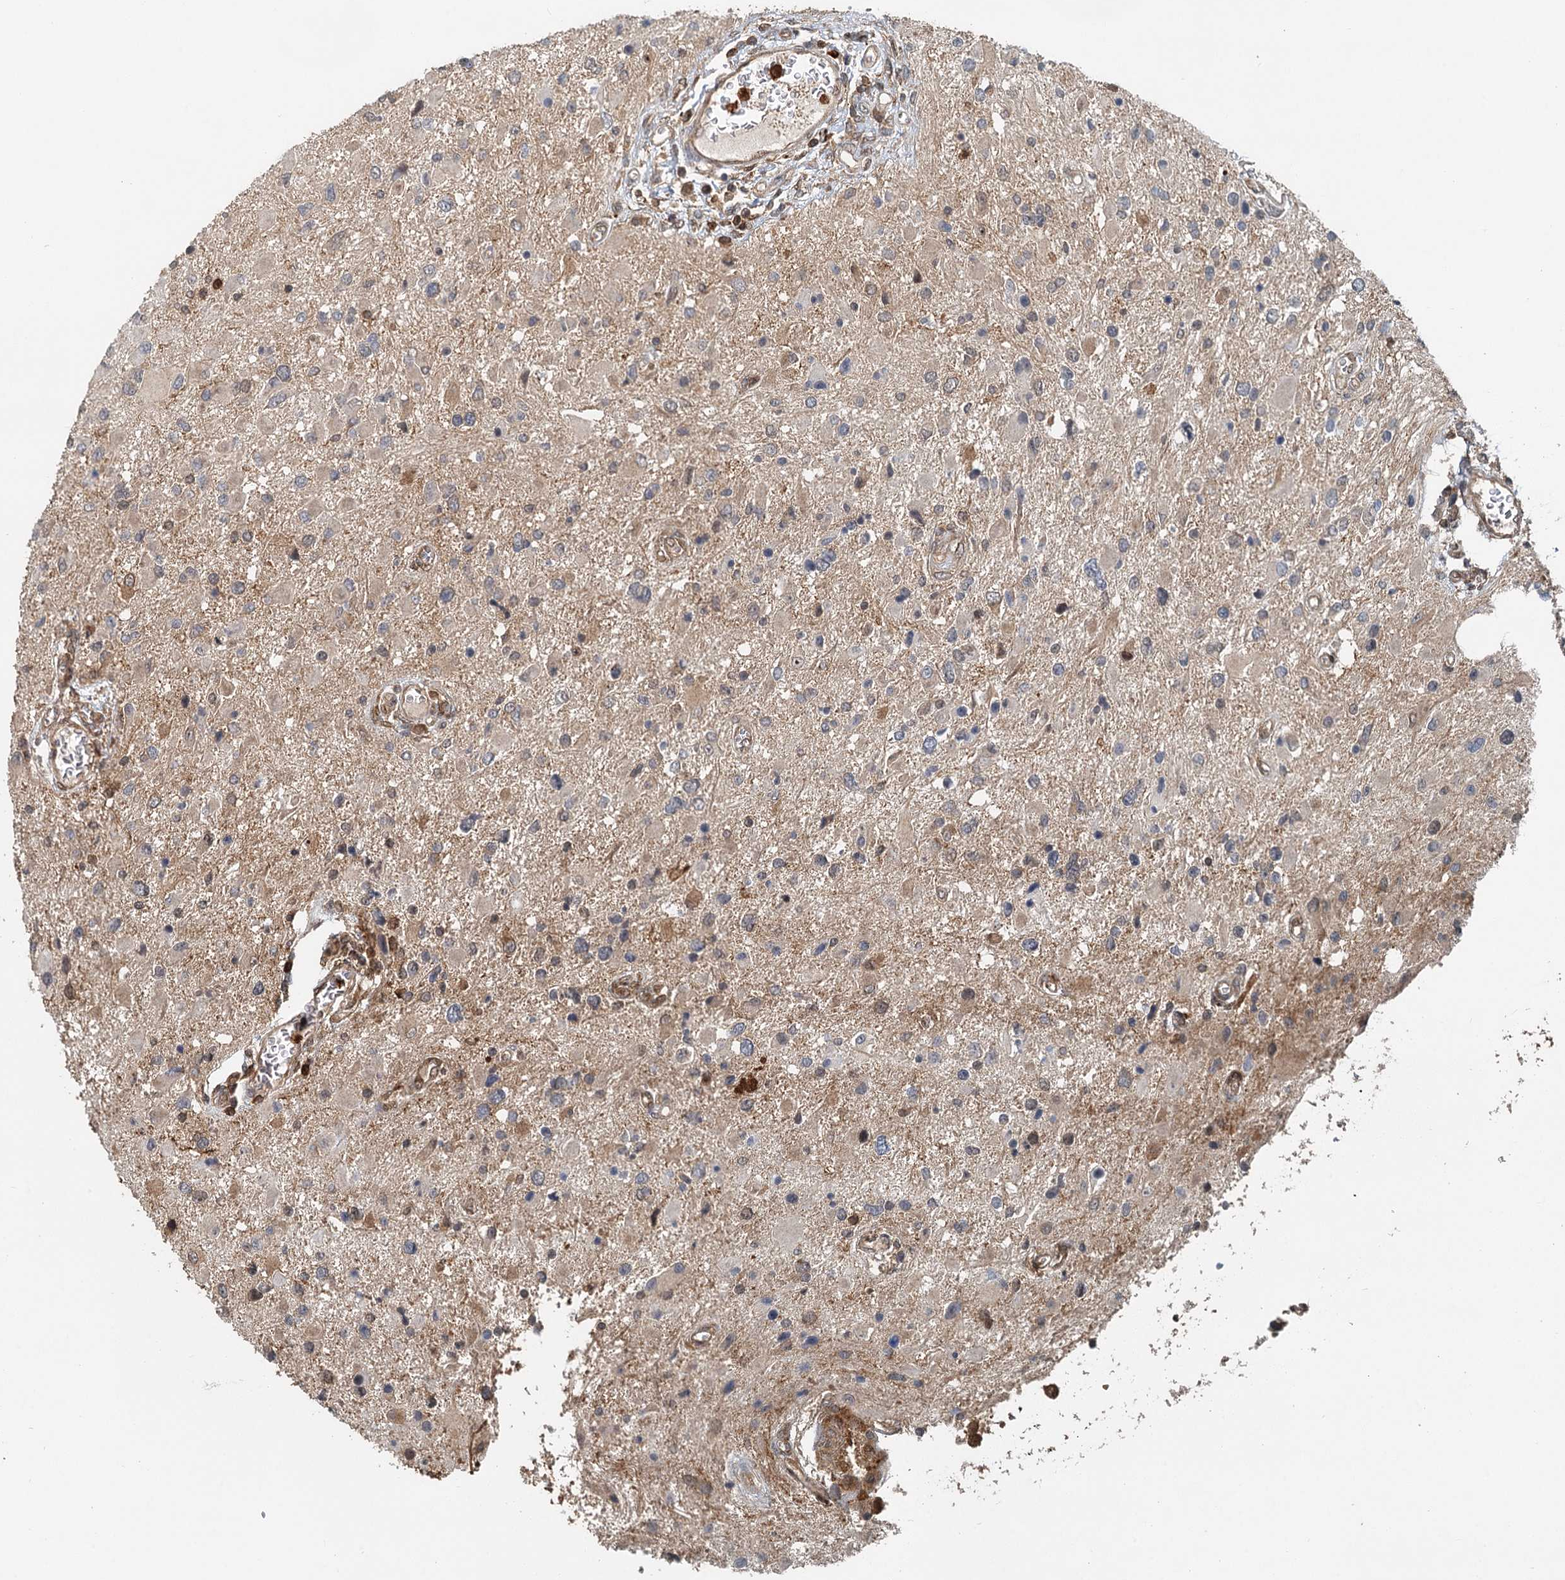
{"staining": {"intensity": "negative", "quantity": "none", "location": "none"}, "tissue": "glioma", "cell_type": "Tumor cells", "image_type": "cancer", "snomed": [{"axis": "morphology", "description": "Glioma, malignant, High grade"}, {"axis": "topography", "description": "Brain"}], "caption": "DAB (3,3'-diaminobenzidine) immunohistochemical staining of human glioma demonstrates no significant positivity in tumor cells.", "gene": "GPI", "patient": {"sex": "male", "age": 53}}